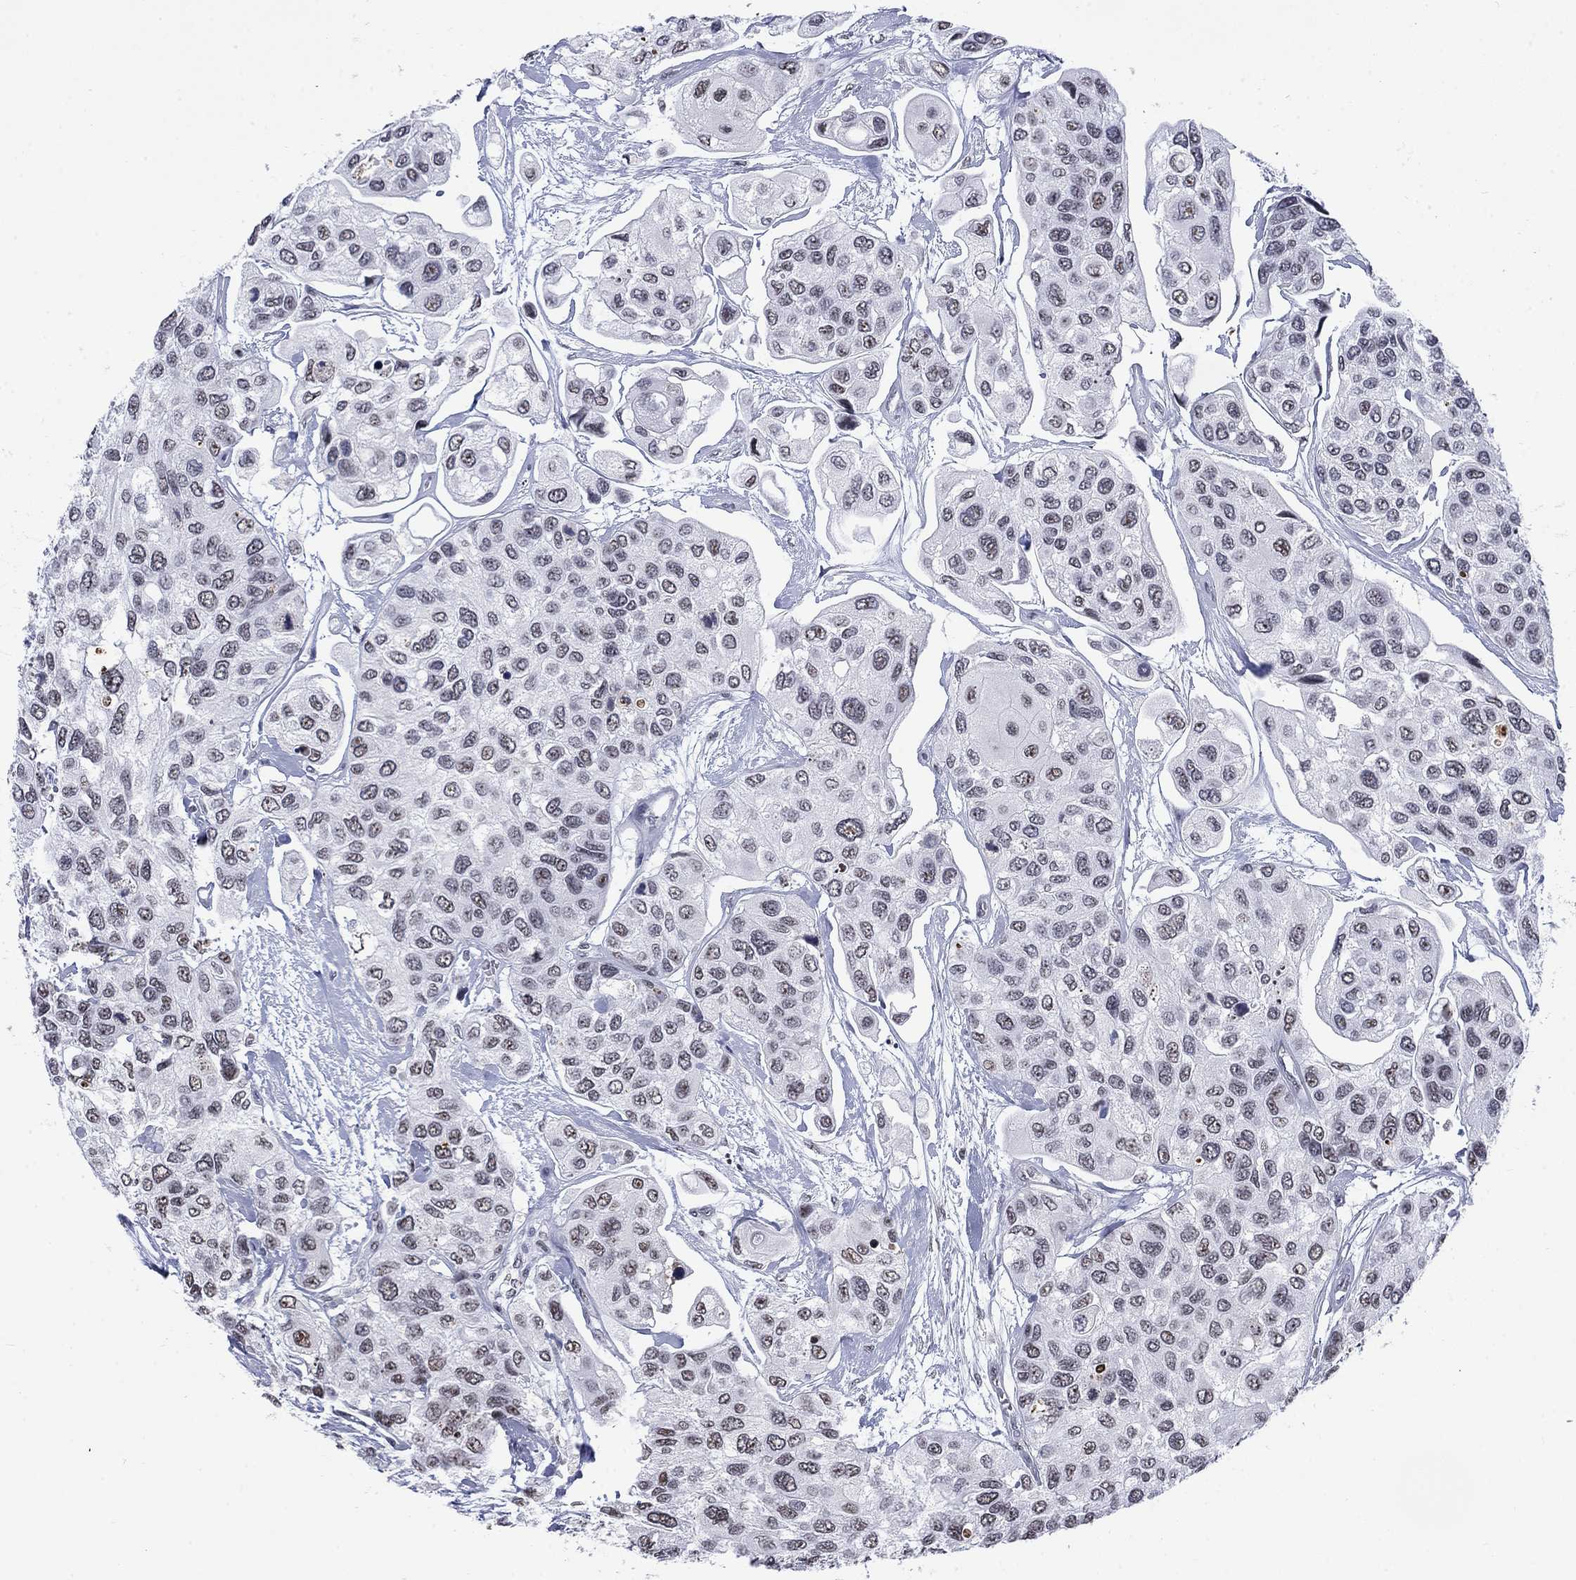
{"staining": {"intensity": "moderate", "quantity": "<25%", "location": "nuclear"}, "tissue": "urothelial cancer", "cell_type": "Tumor cells", "image_type": "cancer", "snomed": [{"axis": "morphology", "description": "Urothelial carcinoma, High grade"}, {"axis": "topography", "description": "Urinary bladder"}], "caption": "An IHC histopathology image of neoplastic tissue is shown. Protein staining in brown highlights moderate nuclear positivity in urothelial carcinoma (high-grade) within tumor cells. (Stains: DAB (3,3'-diaminobenzidine) in brown, nuclei in blue, Microscopy: brightfield microscopy at high magnification).", "gene": "CSRNP3", "patient": {"sex": "male", "age": 77}}